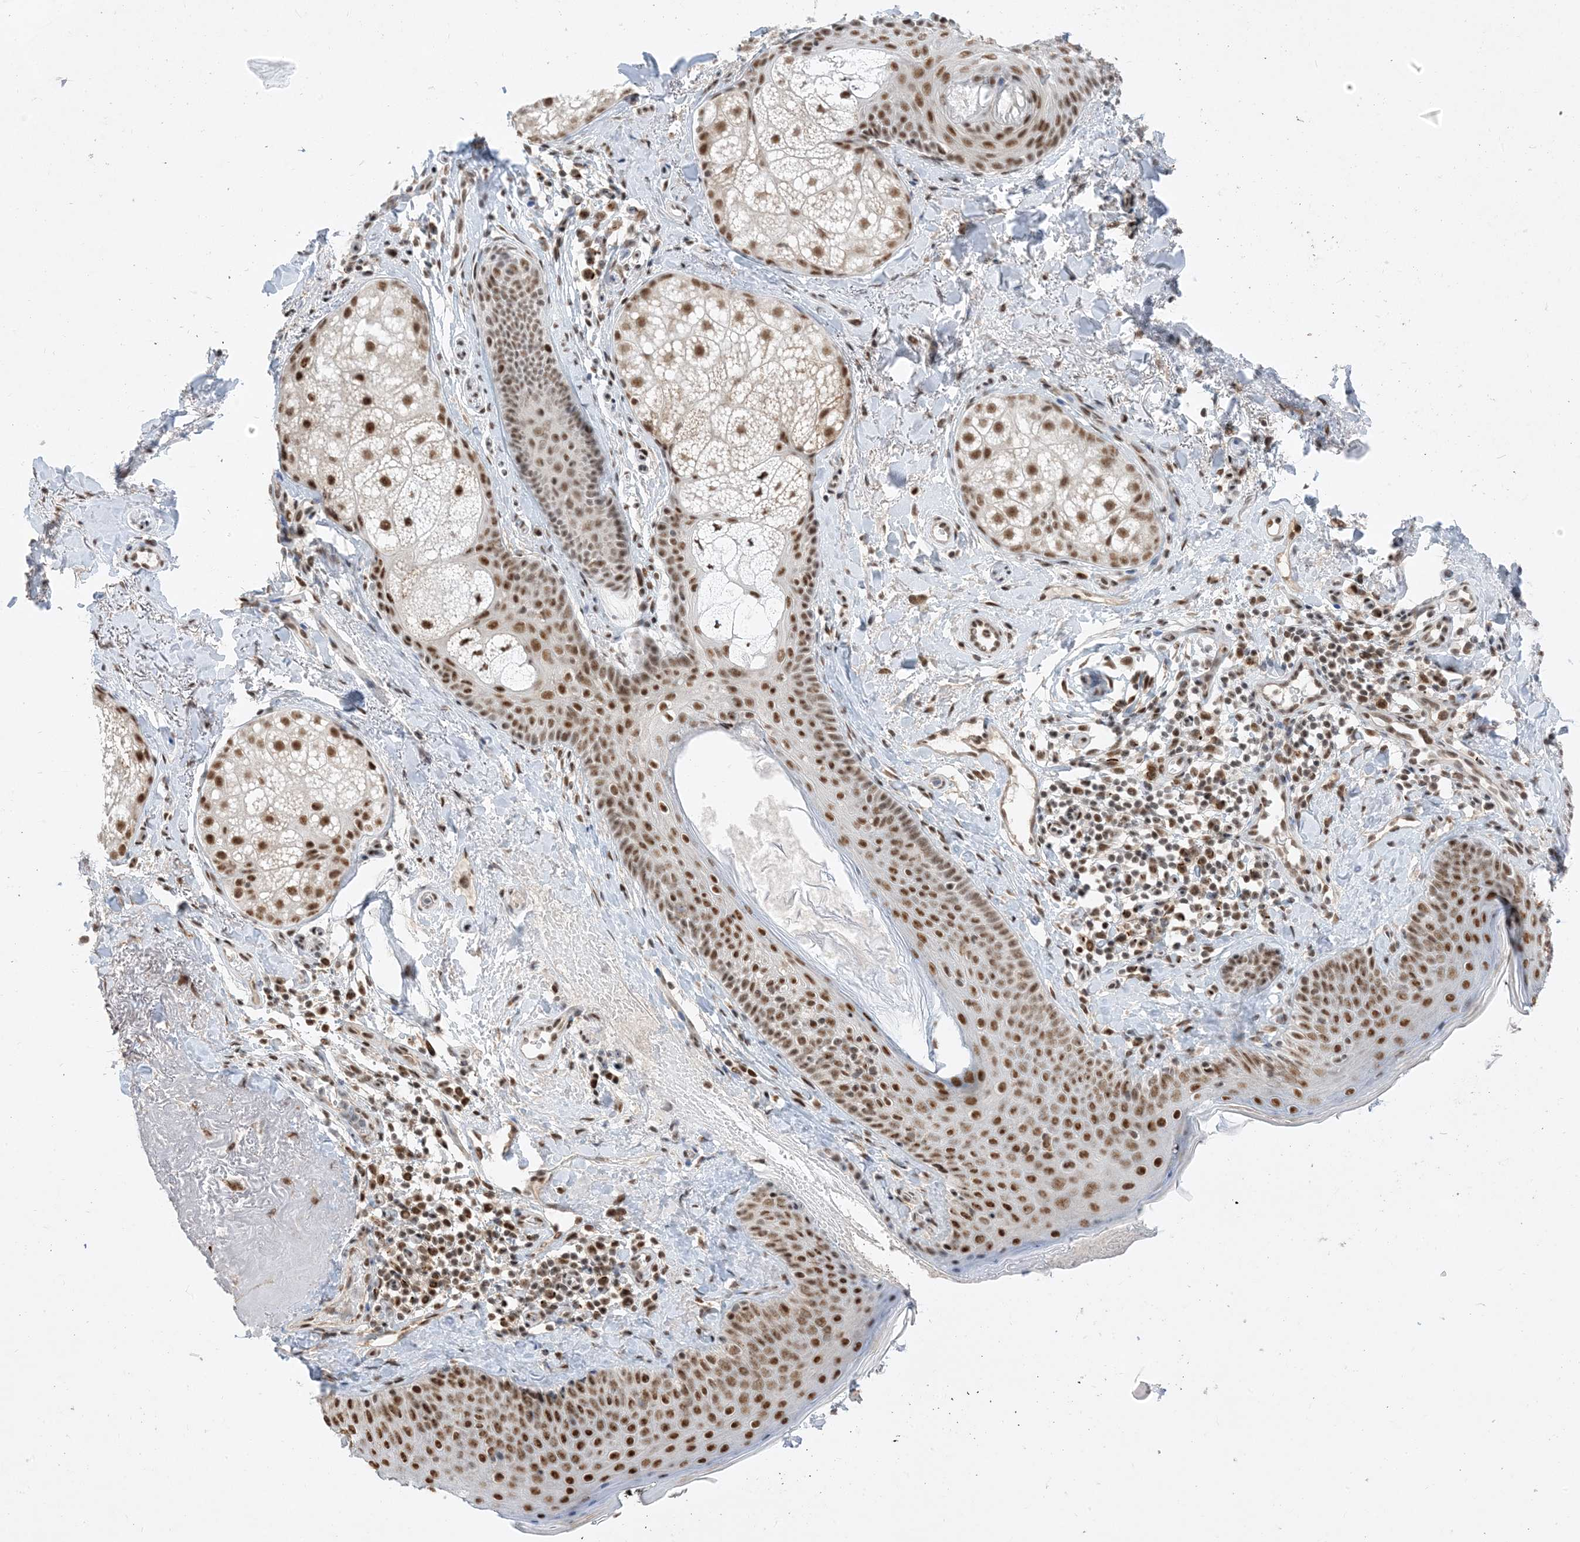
{"staining": {"intensity": "moderate", "quantity": ">75%", "location": "nuclear"}, "tissue": "skin", "cell_type": "Fibroblasts", "image_type": "normal", "snomed": [{"axis": "morphology", "description": "Normal tissue, NOS"}, {"axis": "topography", "description": "Skin"}], "caption": "Immunohistochemistry (IHC) photomicrograph of normal skin stained for a protein (brown), which demonstrates medium levels of moderate nuclear positivity in about >75% of fibroblasts.", "gene": "SF3A3", "patient": {"sex": "male", "age": 57}}